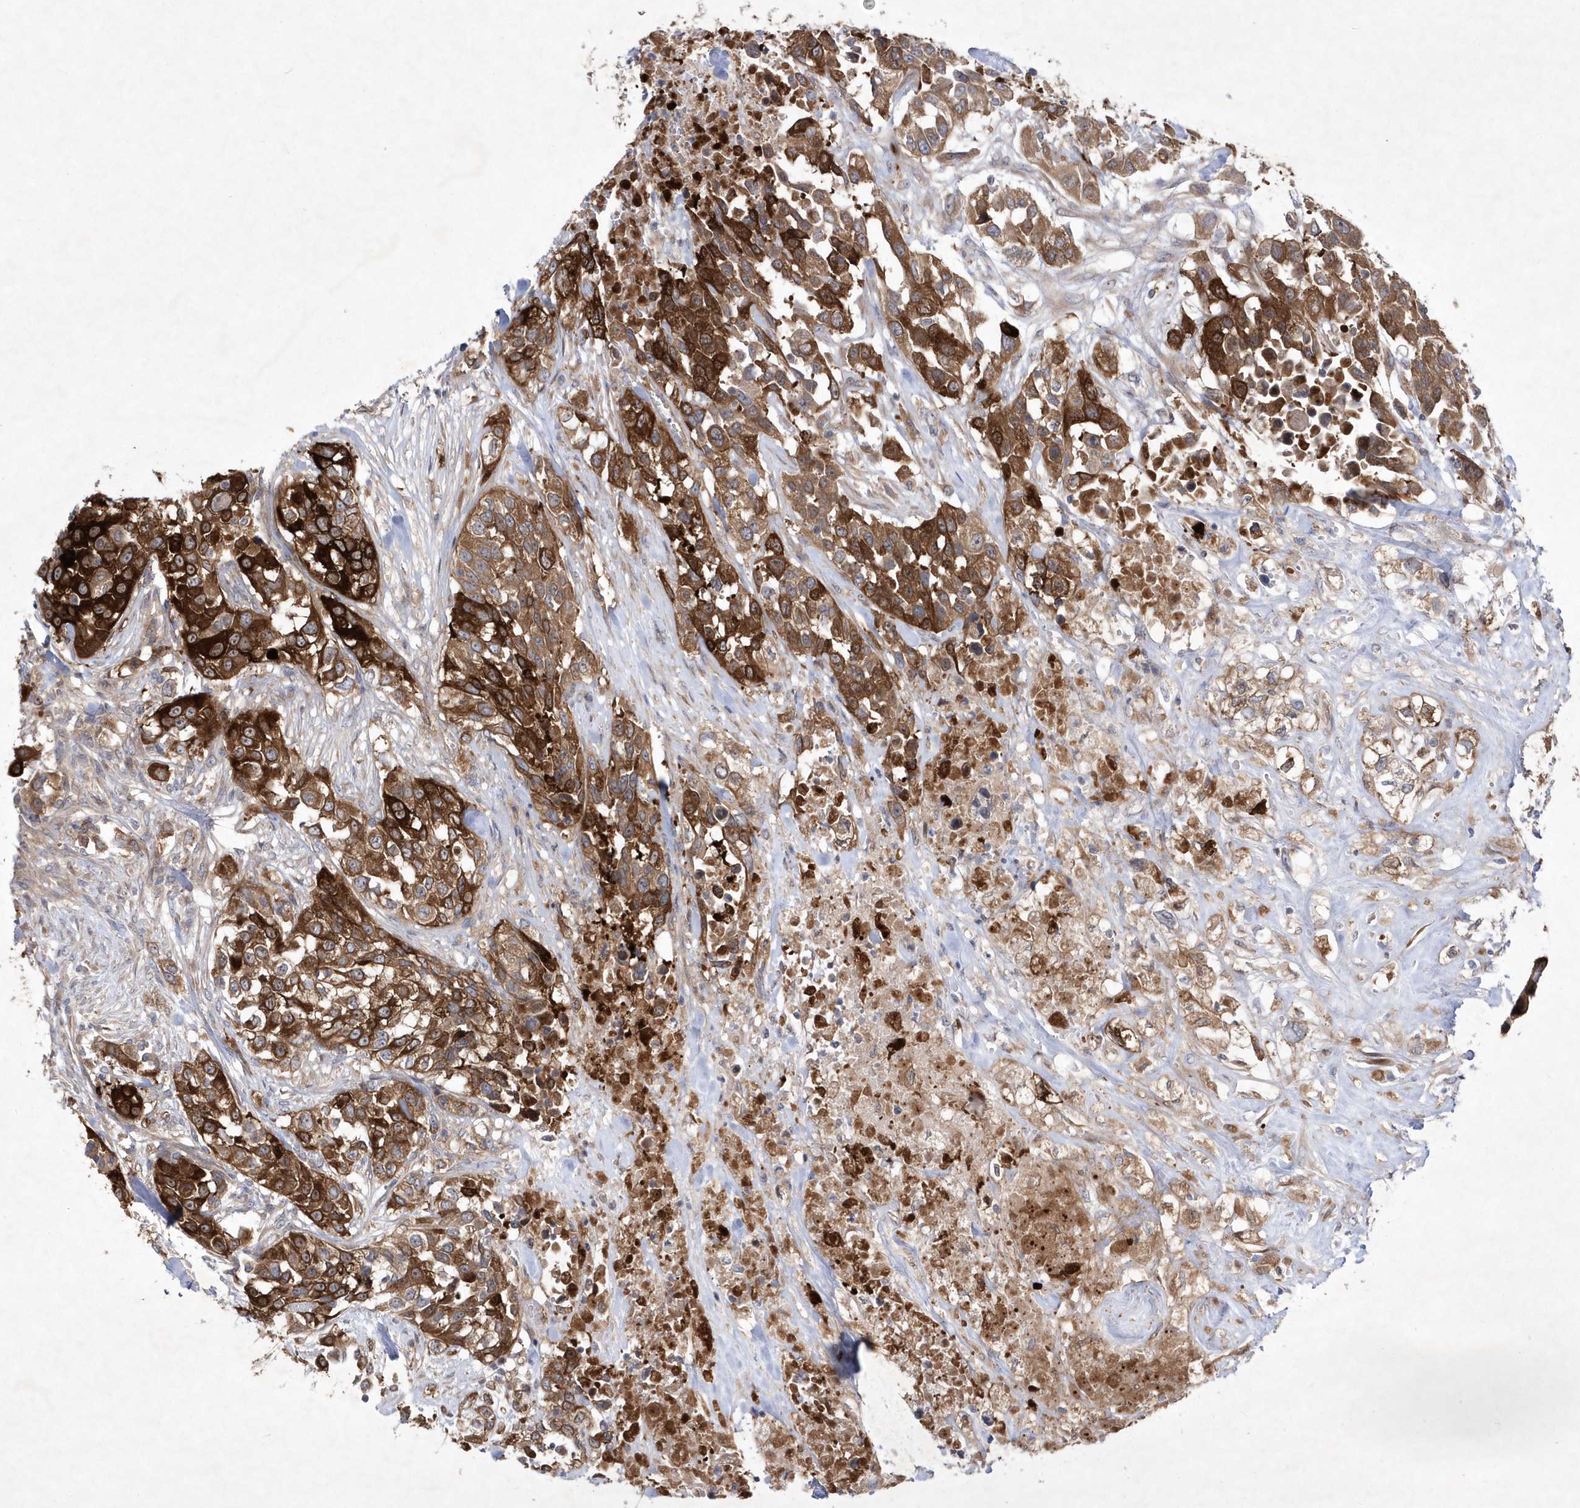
{"staining": {"intensity": "strong", "quantity": ">75%", "location": "cytoplasmic/membranous"}, "tissue": "urothelial cancer", "cell_type": "Tumor cells", "image_type": "cancer", "snomed": [{"axis": "morphology", "description": "Urothelial carcinoma, High grade"}, {"axis": "topography", "description": "Urinary bladder"}], "caption": "Human urothelial cancer stained with a brown dye demonstrates strong cytoplasmic/membranous positive staining in approximately >75% of tumor cells.", "gene": "DSPP", "patient": {"sex": "female", "age": 80}}